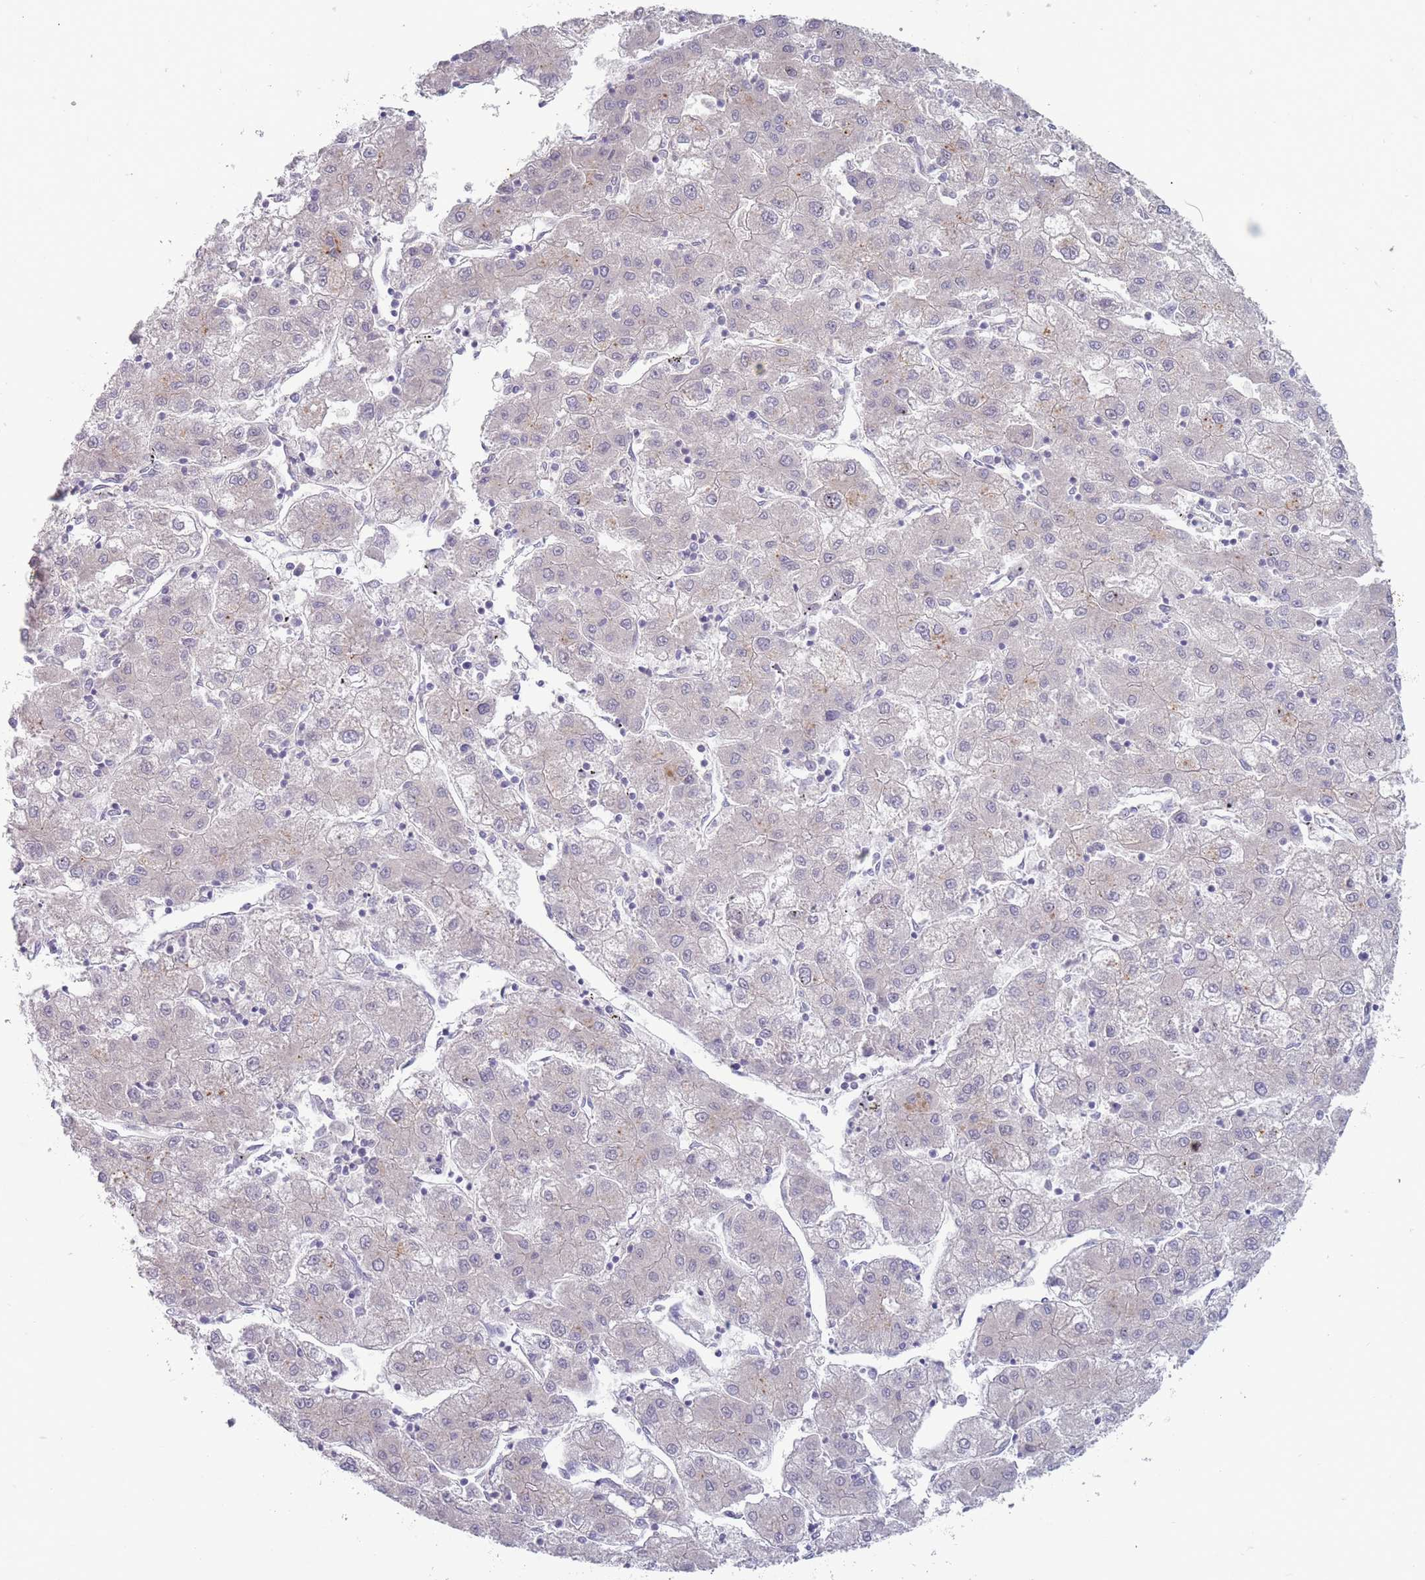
{"staining": {"intensity": "negative", "quantity": "none", "location": "none"}, "tissue": "liver cancer", "cell_type": "Tumor cells", "image_type": "cancer", "snomed": [{"axis": "morphology", "description": "Carcinoma, Hepatocellular, NOS"}, {"axis": "topography", "description": "Liver"}], "caption": "Liver hepatocellular carcinoma stained for a protein using immunohistochemistry (IHC) exhibits no positivity tumor cells.", "gene": "PAIP2B", "patient": {"sex": "male", "age": 72}}